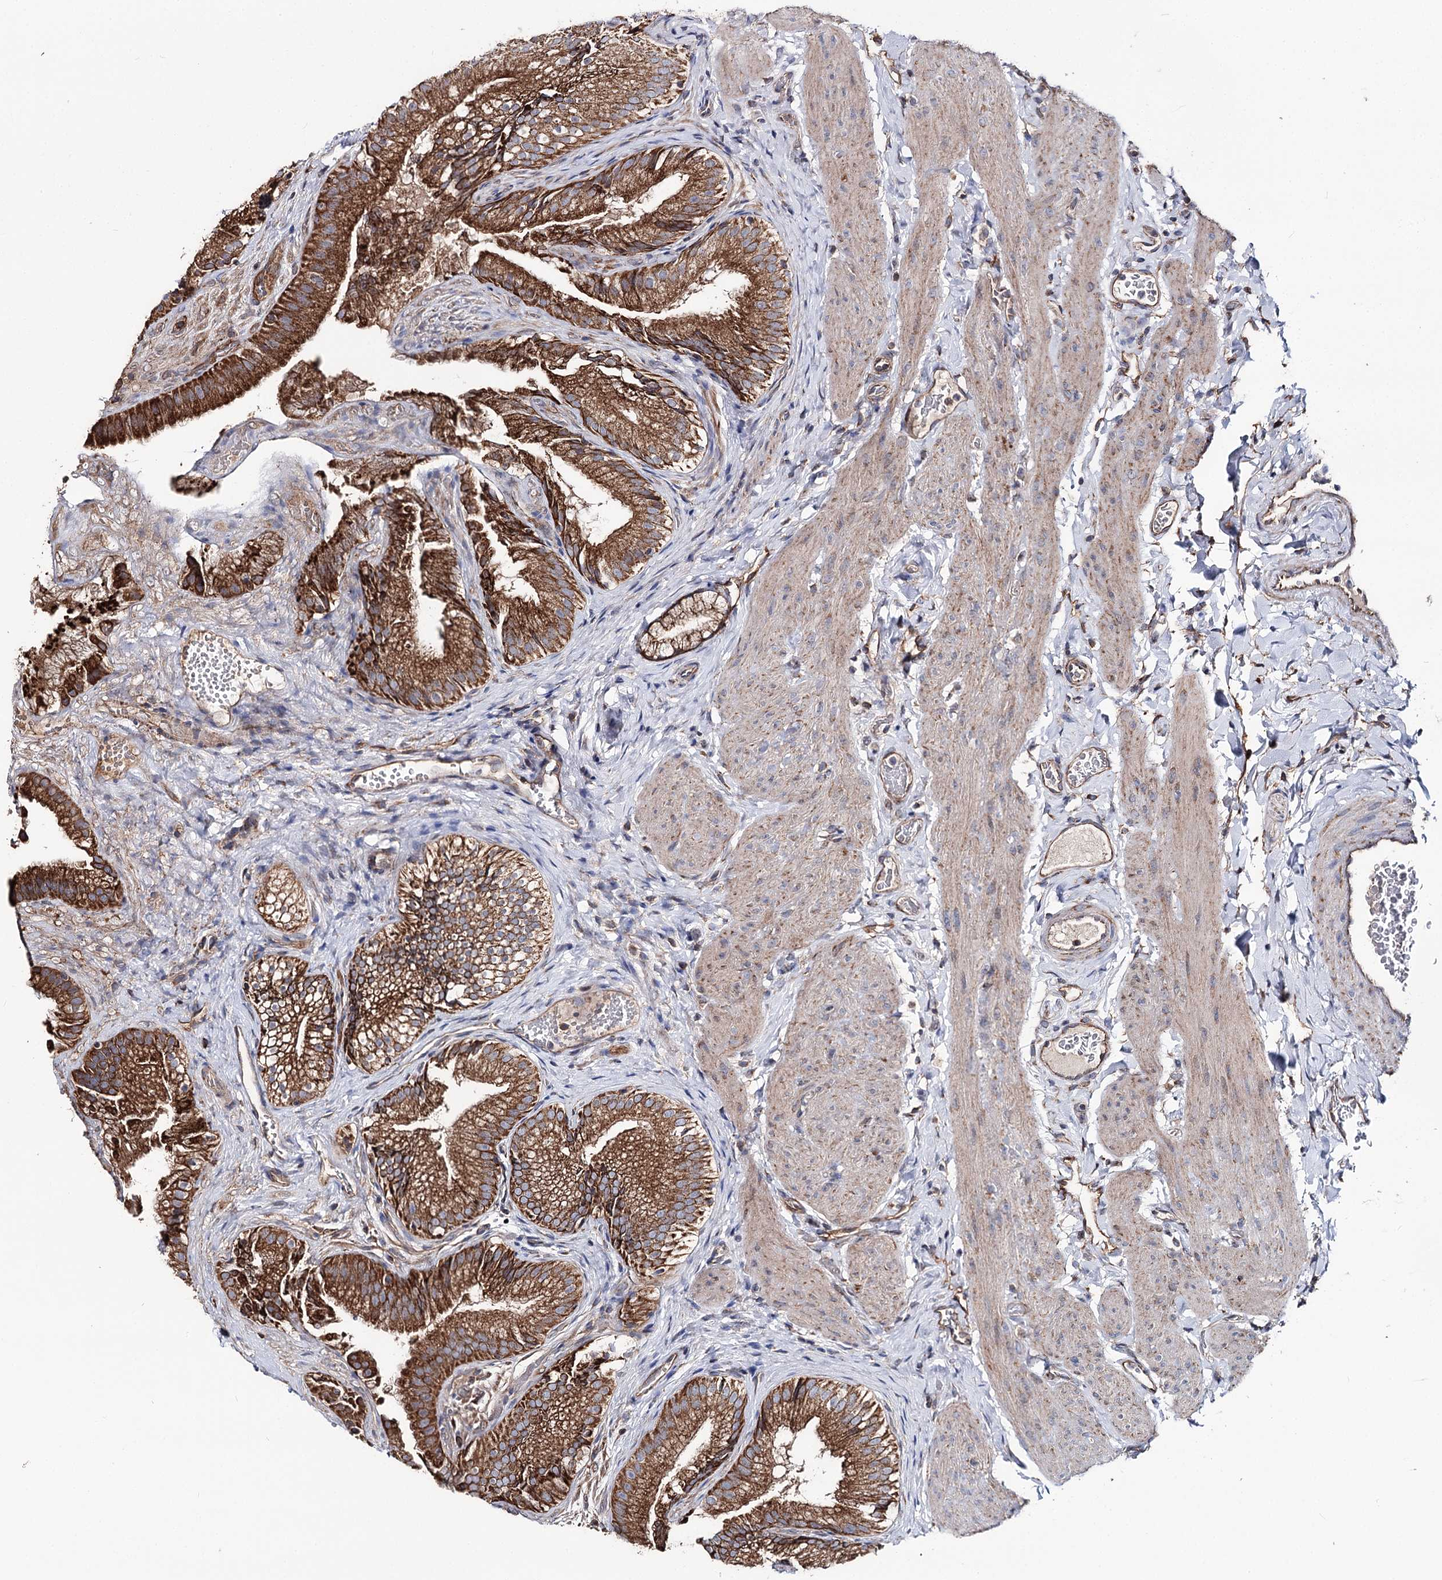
{"staining": {"intensity": "strong", "quantity": ">75%", "location": "cytoplasmic/membranous"}, "tissue": "gallbladder", "cell_type": "Glandular cells", "image_type": "normal", "snomed": [{"axis": "morphology", "description": "Normal tissue, NOS"}, {"axis": "topography", "description": "Gallbladder"}], "caption": "Human gallbladder stained for a protein (brown) demonstrates strong cytoplasmic/membranous positive positivity in about >75% of glandular cells.", "gene": "MSANTD2", "patient": {"sex": "female", "age": 30}}